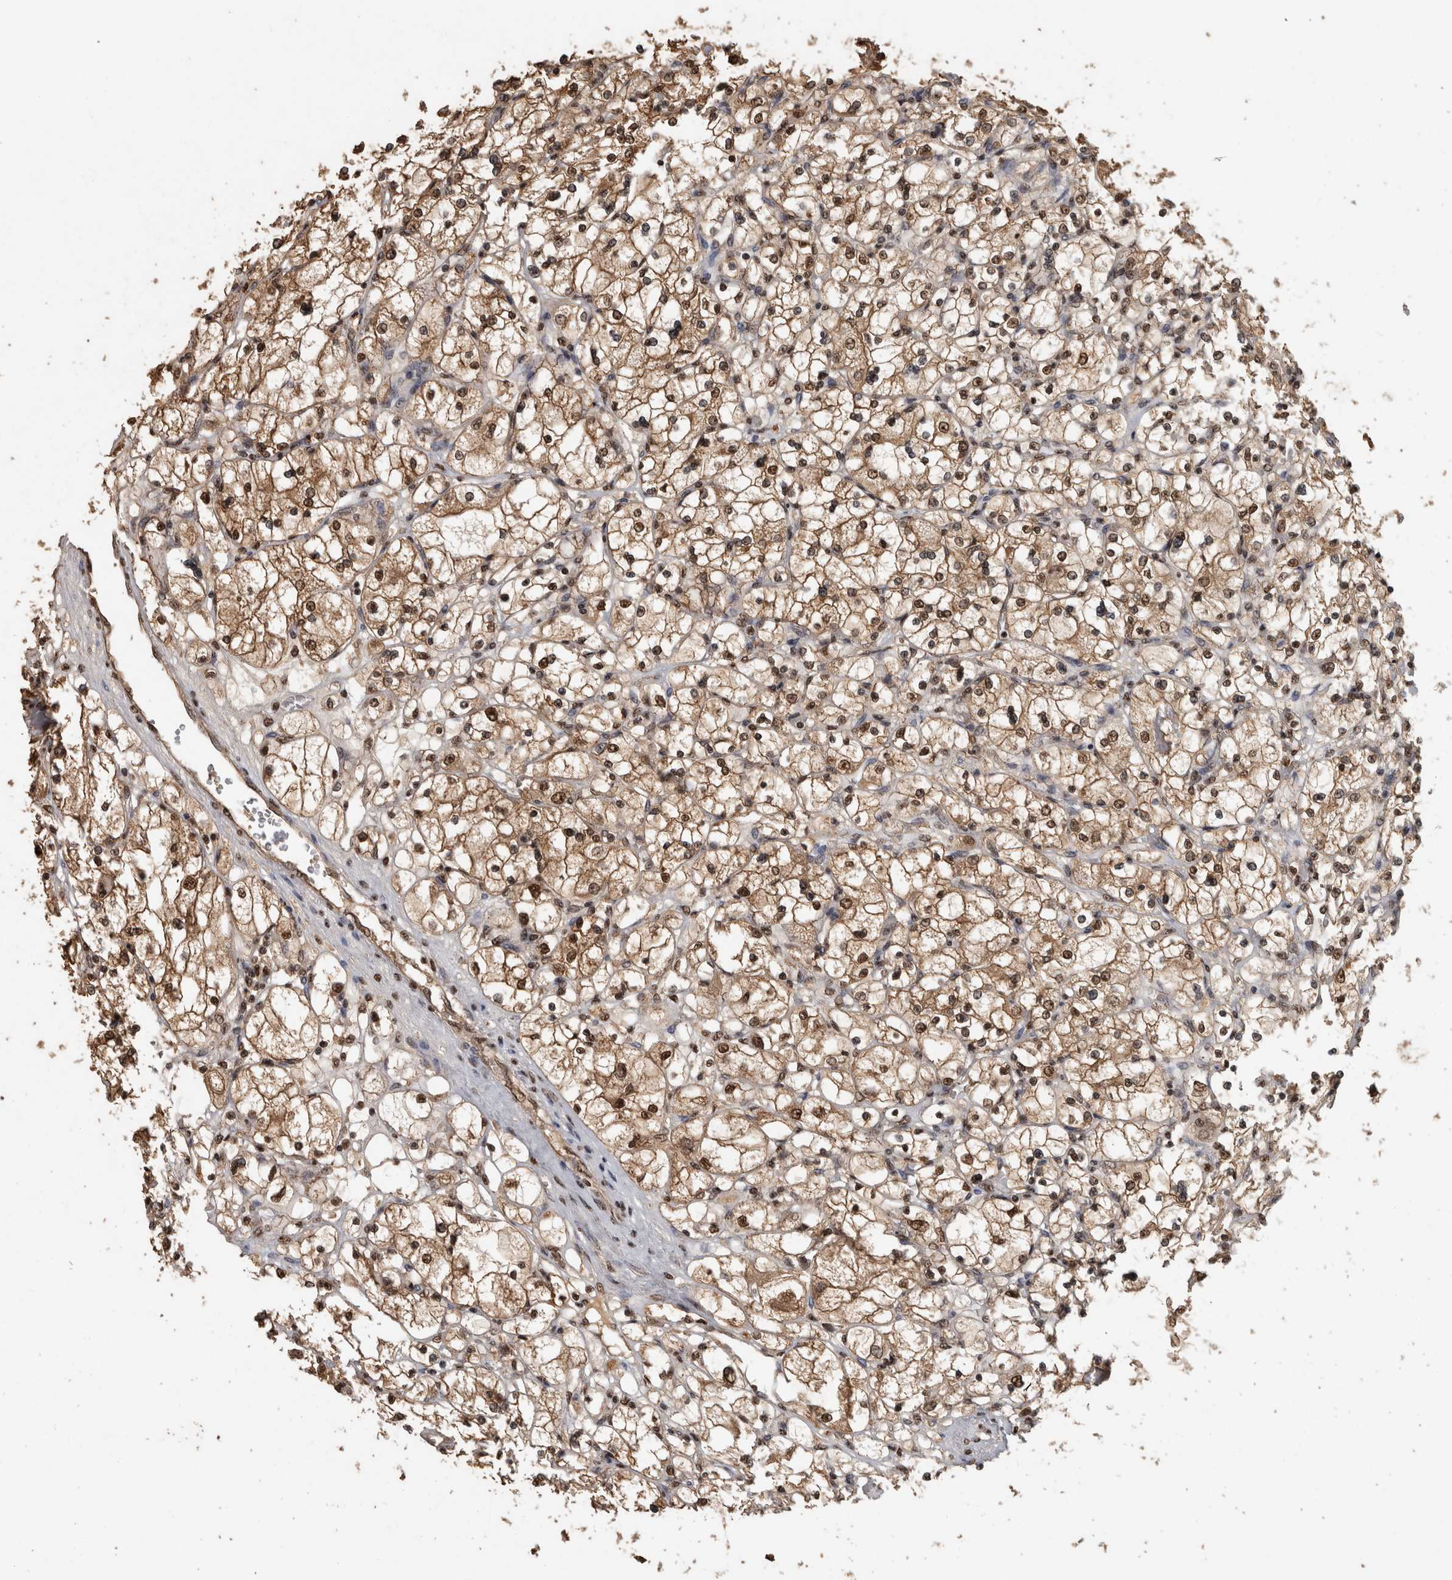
{"staining": {"intensity": "moderate", "quantity": ">75%", "location": "cytoplasmic/membranous,nuclear"}, "tissue": "renal cancer", "cell_type": "Tumor cells", "image_type": "cancer", "snomed": [{"axis": "morphology", "description": "Adenocarcinoma, NOS"}, {"axis": "topography", "description": "Kidney"}], "caption": "Renal cancer stained for a protein (brown) exhibits moderate cytoplasmic/membranous and nuclear positive expression in about >75% of tumor cells.", "gene": "RAD50", "patient": {"sex": "female", "age": 83}}